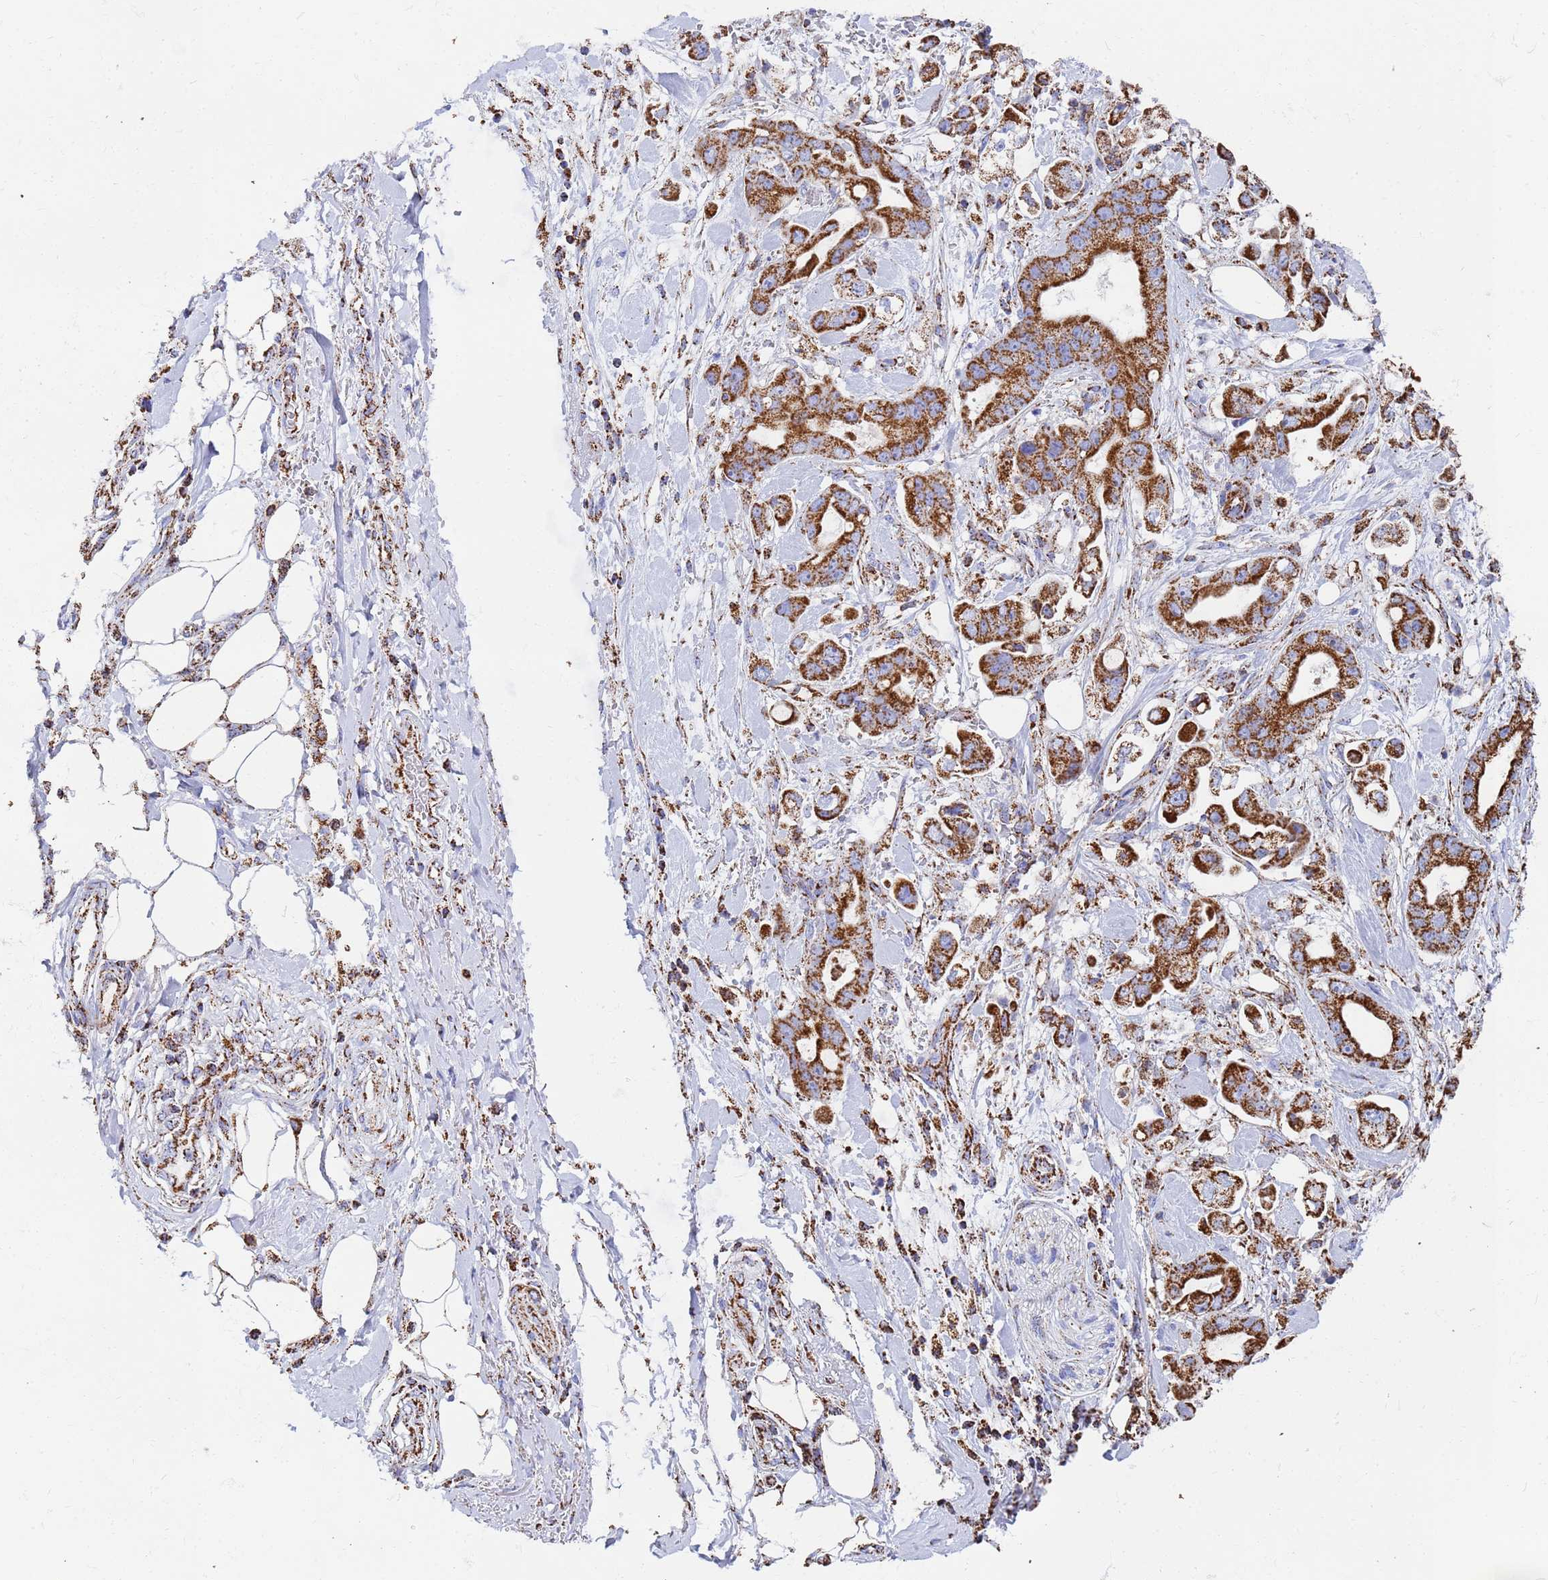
{"staining": {"intensity": "strong", "quantity": ">75%", "location": "cytoplasmic/membranous"}, "tissue": "stomach cancer", "cell_type": "Tumor cells", "image_type": "cancer", "snomed": [{"axis": "morphology", "description": "Adenocarcinoma, NOS"}, {"axis": "topography", "description": "Stomach"}], "caption": "Approximately >75% of tumor cells in human stomach cancer exhibit strong cytoplasmic/membranous protein staining as visualized by brown immunohistochemical staining.", "gene": "GLUD1", "patient": {"sex": "male", "age": 62}}